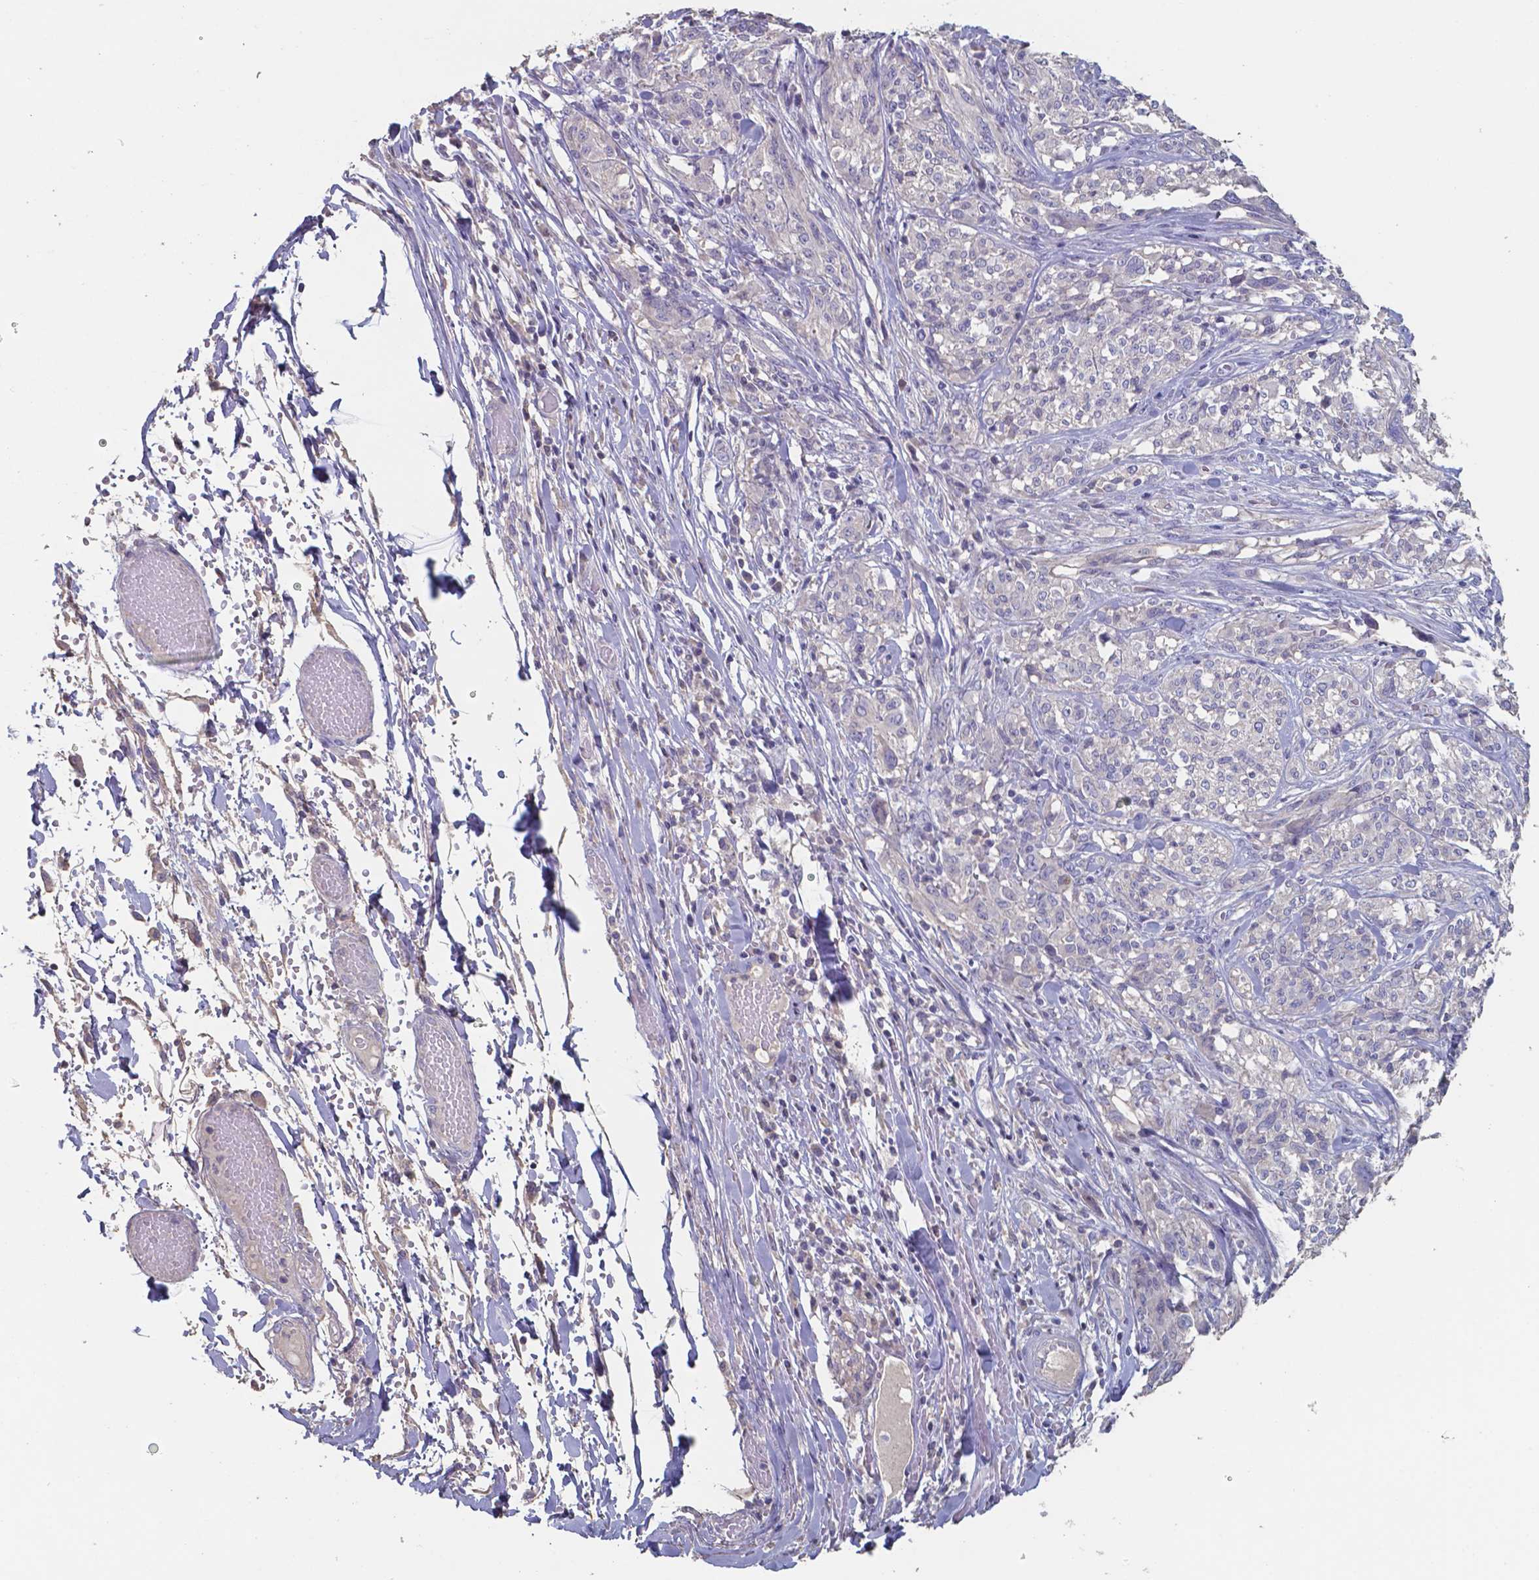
{"staining": {"intensity": "negative", "quantity": "none", "location": "none"}, "tissue": "melanoma", "cell_type": "Tumor cells", "image_type": "cancer", "snomed": [{"axis": "morphology", "description": "Malignant melanoma, NOS"}, {"axis": "topography", "description": "Skin"}], "caption": "This is an IHC image of human malignant melanoma. There is no positivity in tumor cells.", "gene": "FOXJ1", "patient": {"sex": "female", "age": 91}}